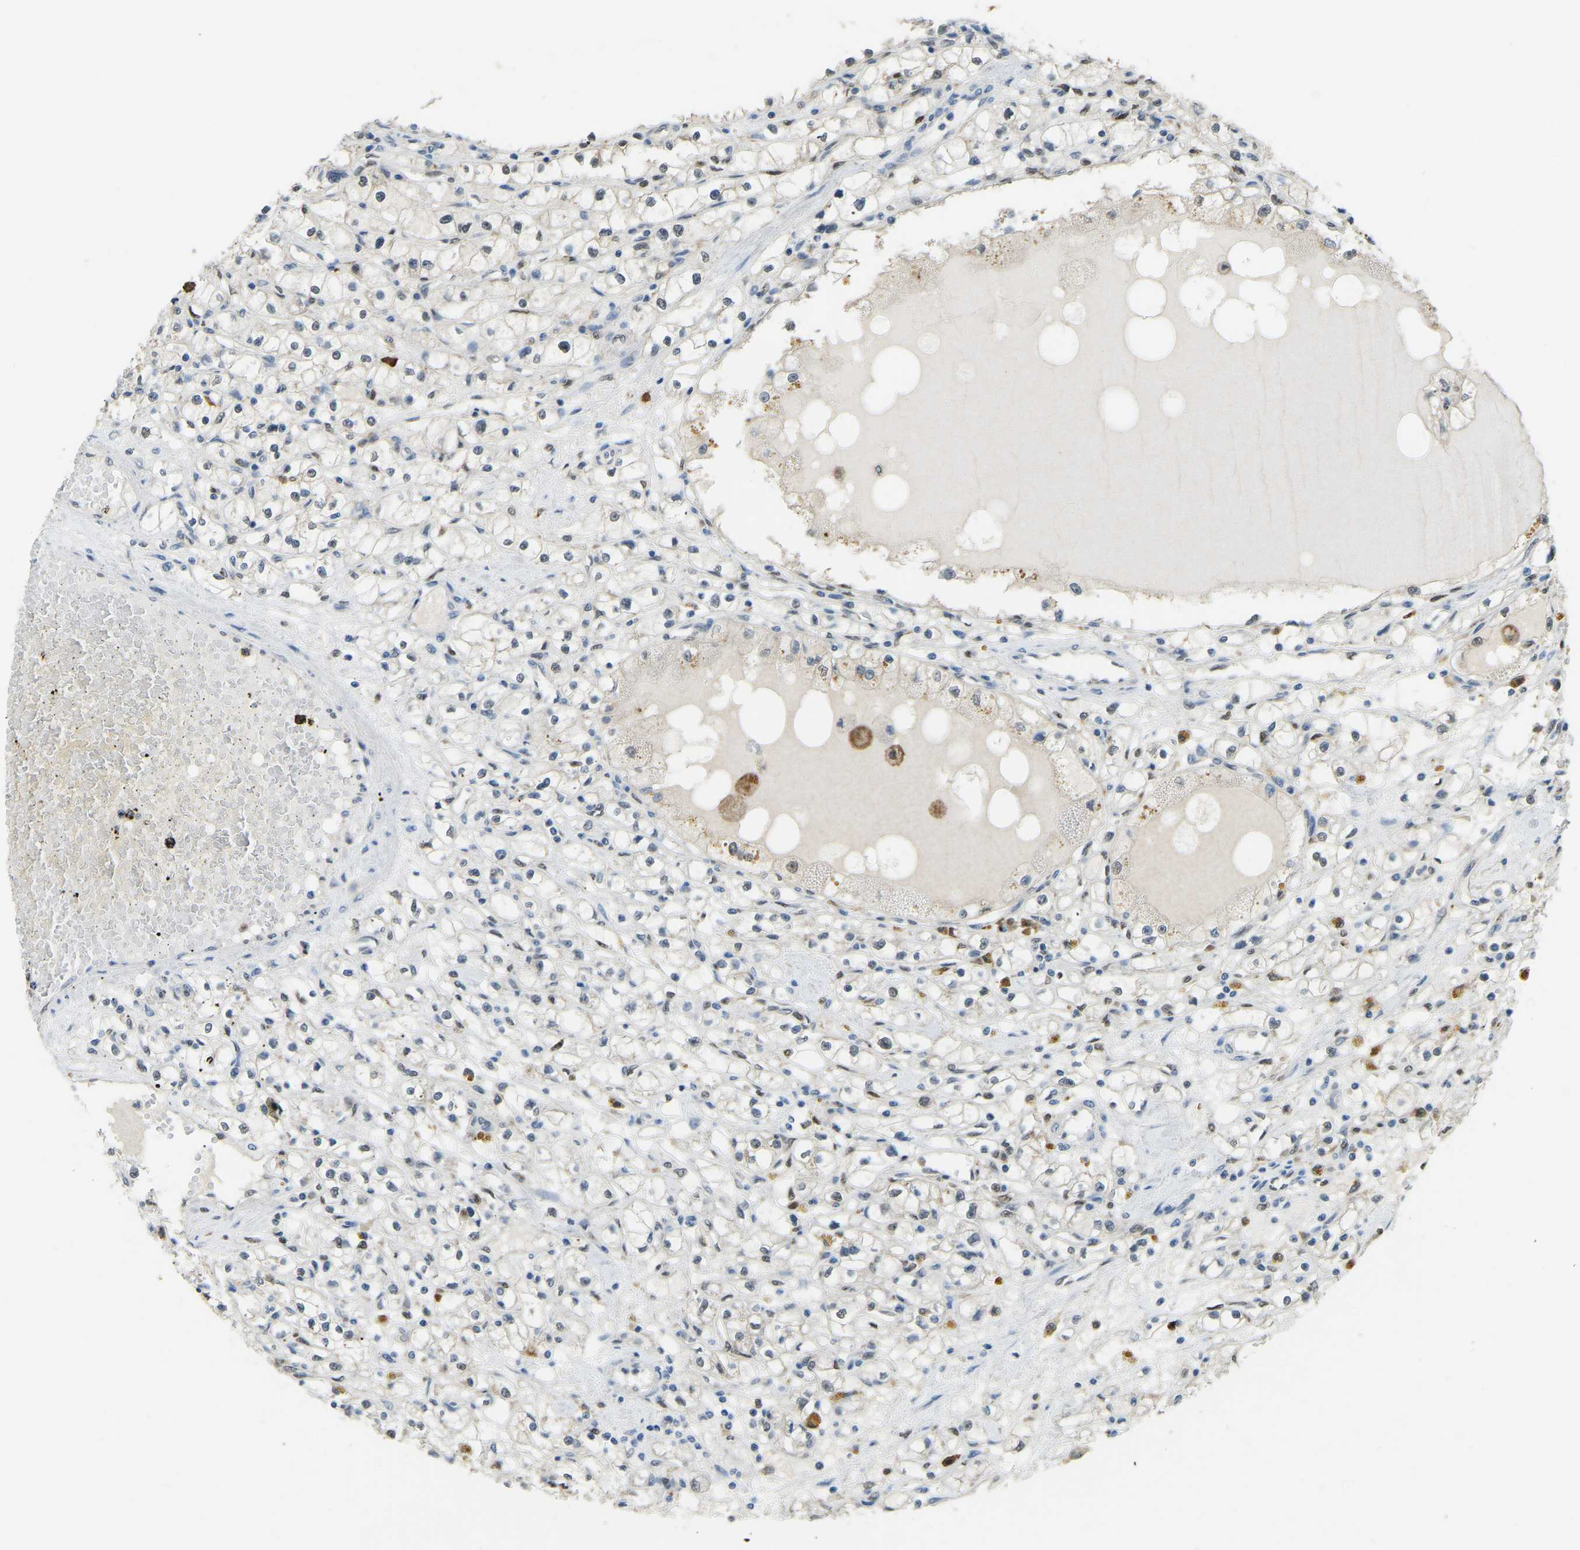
{"staining": {"intensity": "weak", "quantity": "<25%", "location": "cytoplasmic/membranous"}, "tissue": "renal cancer", "cell_type": "Tumor cells", "image_type": "cancer", "snomed": [{"axis": "morphology", "description": "Adenocarcinoma, NOS"}, {"axis": "topography", "description": "Kidney"}], "caption": "Immunohistochemistry micrograph of neoplastic tissue: renal adenocarcinoma stained with DAB (3,3'-diaminobenzidine) reveals no significant protein staining in tumor cells. (DAB immunohistochemistry (IHC), high magnification).", "gene": "NANS", "patient": {"sex": "male", "age": 56}}